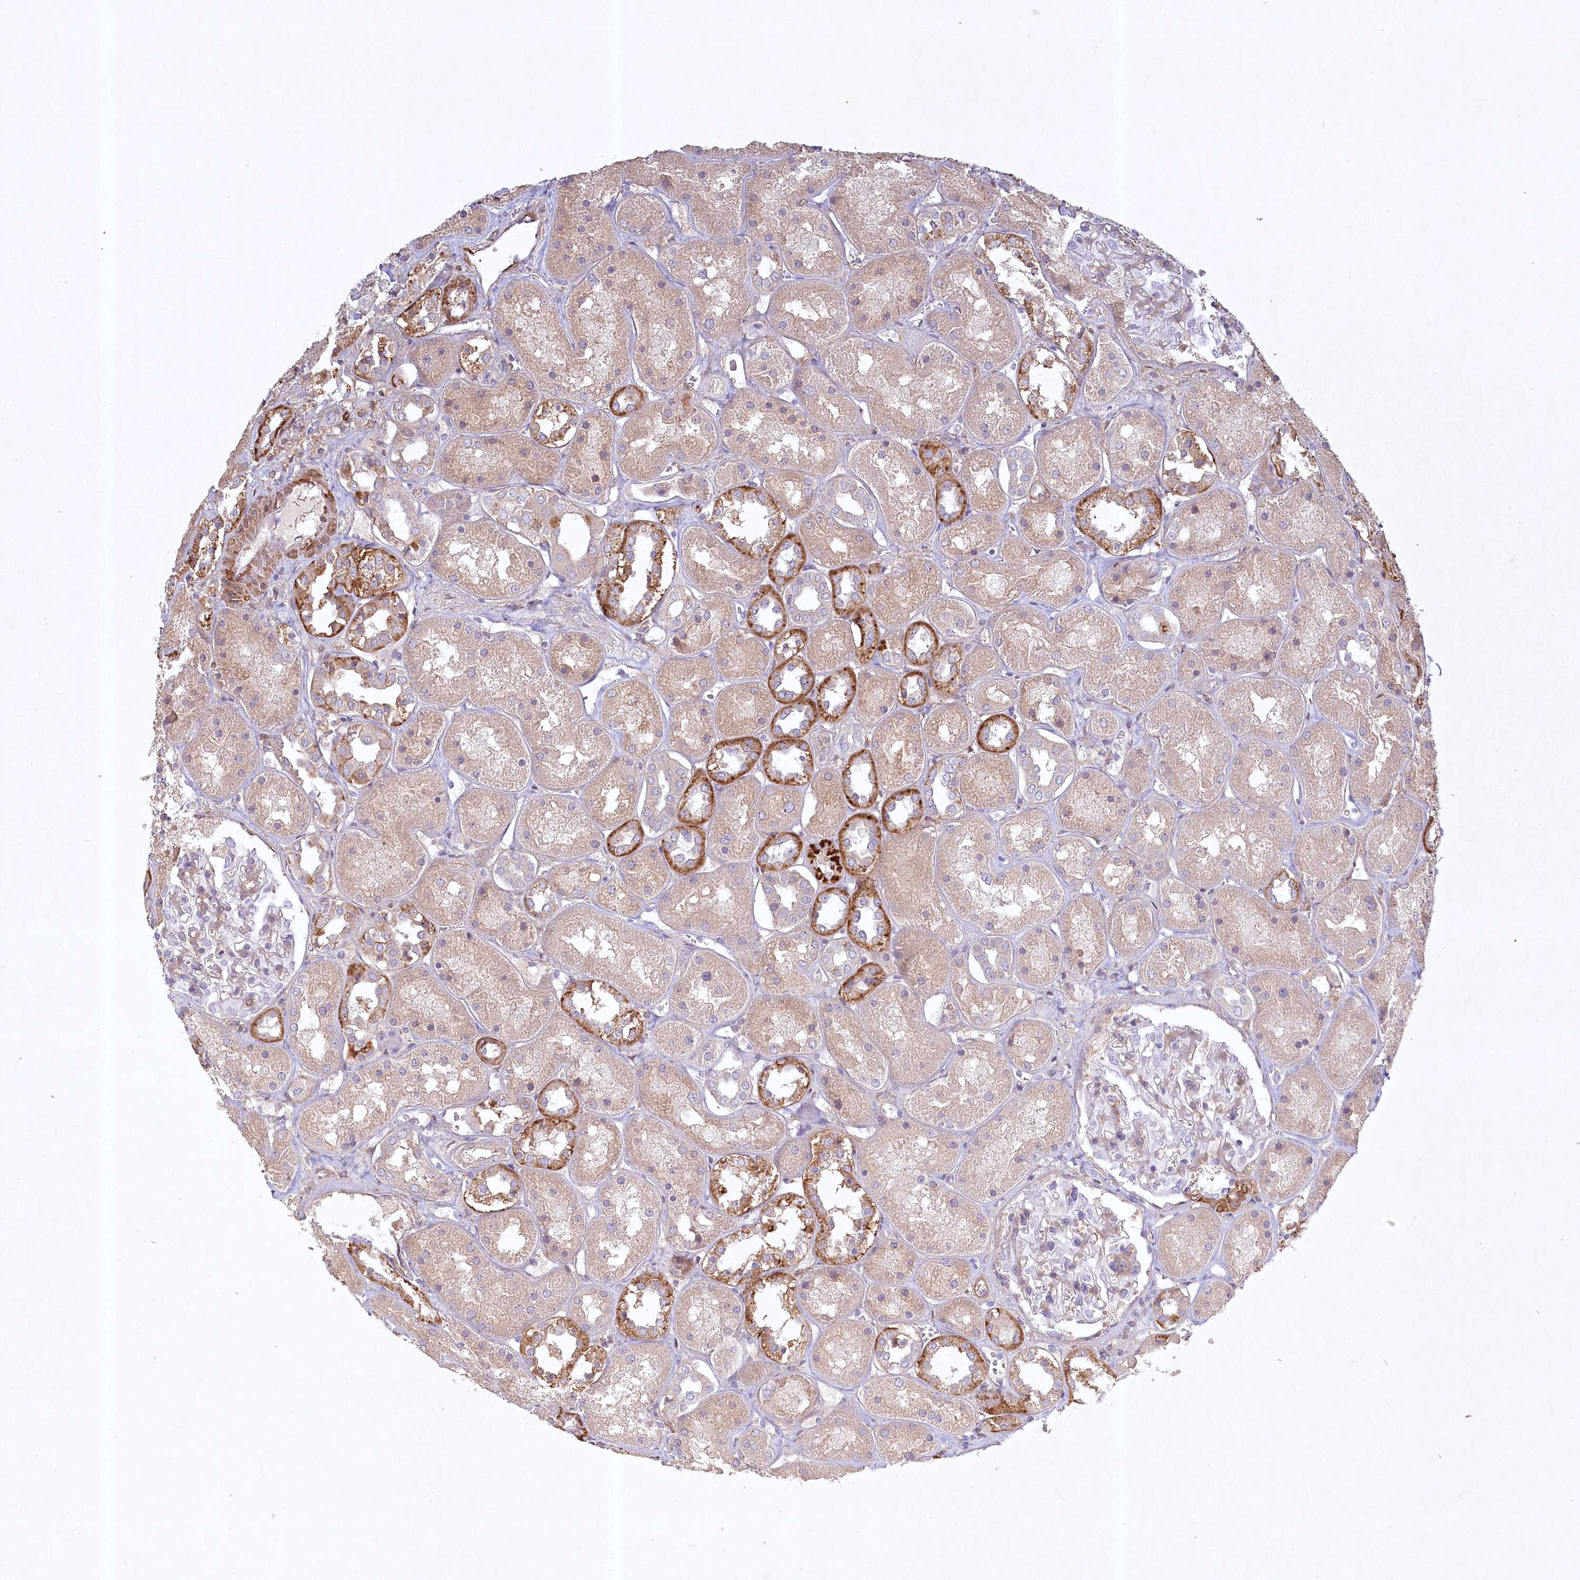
{"staining": {"intensity": "weak", "quantity": "25%-75%", "location": "cytoplasmic/membranous"}, "tissue": "kidney", "cell_type": "Cells in glomeruli", "image_type": "normal", "snomed": [{"axis": "morphology", "description": "Normal tissue, NOS"}, {"axis": "topography", "description": "Kidney"}], "caption": "The immunohistochemical stain shows weak cytoplasmic/membranous positivity in cells in glomeruli of normal kidney. (DAB (3,3'-diaminobenzidine) IHC with brightfield microscopy, high magnification).", "gene": "INPP4B", "patient": {"sex": "male", "age": 70}}